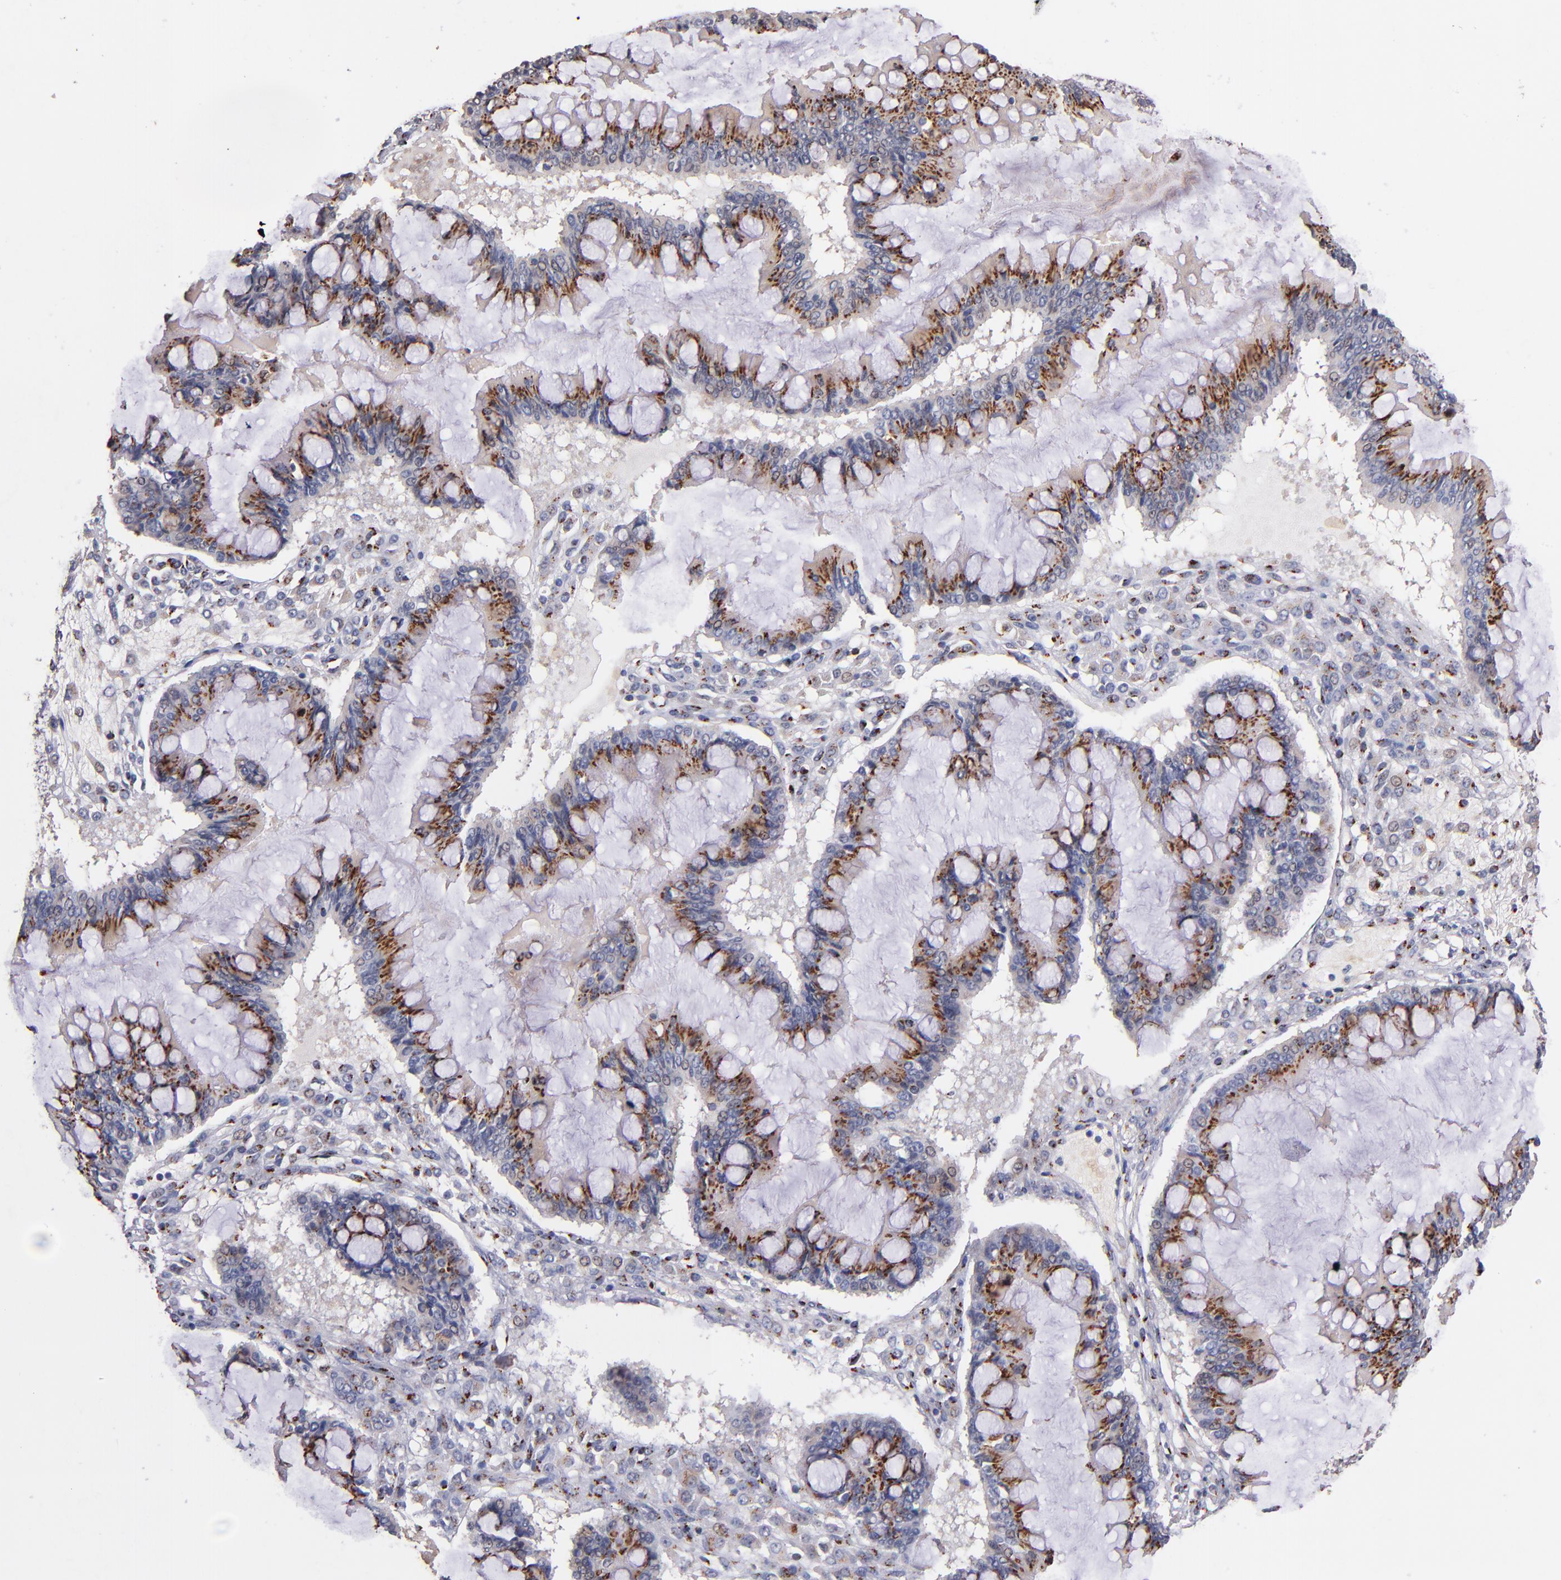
{"staining": {"intensity": "strong", "quantity": ">75%", "location": "cytoplasmic/membranous"}, "tissue": "ovarian cancer", "cell_type": "Tumor cells", "image_type": "cancer", "snomed": [{"axis": "morphology", "description": "Cystadenocarcinoma, mucinous, NOS"}, {"axis": "topography", "description": "Ovary"}], "caption": "A micrograph of human ovarian mucinous cystadenocarcinoma stained for a protein demonstrates strong cytoplasmic/membranous brown staining in tumor cells.", "gene": "GOLIM4", "patient": {"sex": "female", "age": 73}}